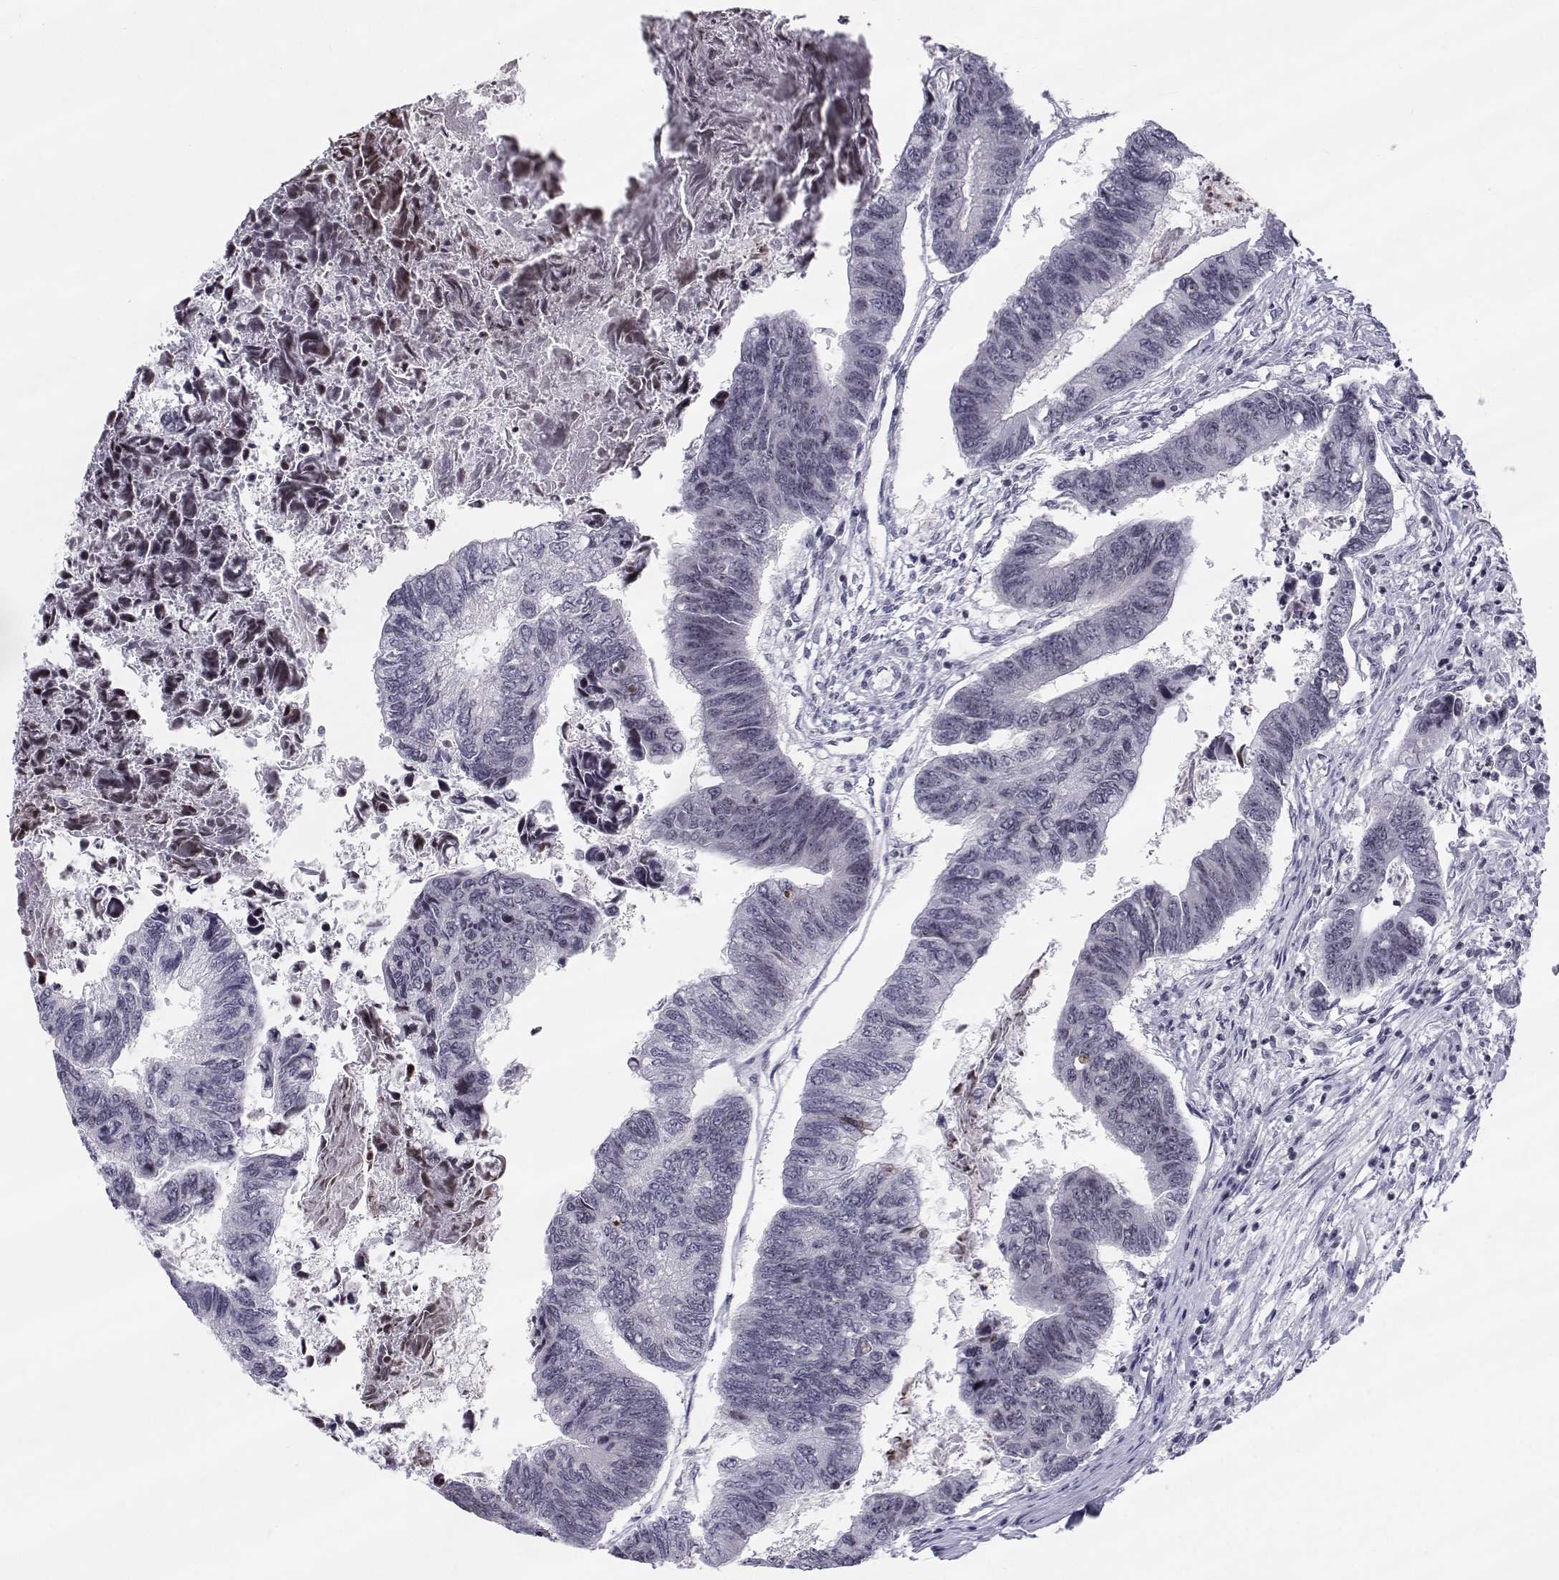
{"staining": {"intensity": "negative", "quantity": "none", "location": "none"}, "tissue": "colorectal cancer", "cell_type": "Tumor cells", "image_type": "cancer", "snomed": [{"axis": "morphology", "description": "Adenocarcinoma, NOS"}, {"axis": "topography", "description": "Colon"}], "caption": "High magnification brightfield microscopy of colorectal adenocarcinoma stained with DAB (3,3'-diaminobenzidine) (brown) and counterstained with hematoxylin (blue): tumor cells show no significant staining.", "gene": "MARCHF4", "patient": {"sex": "female", "age": 65}}